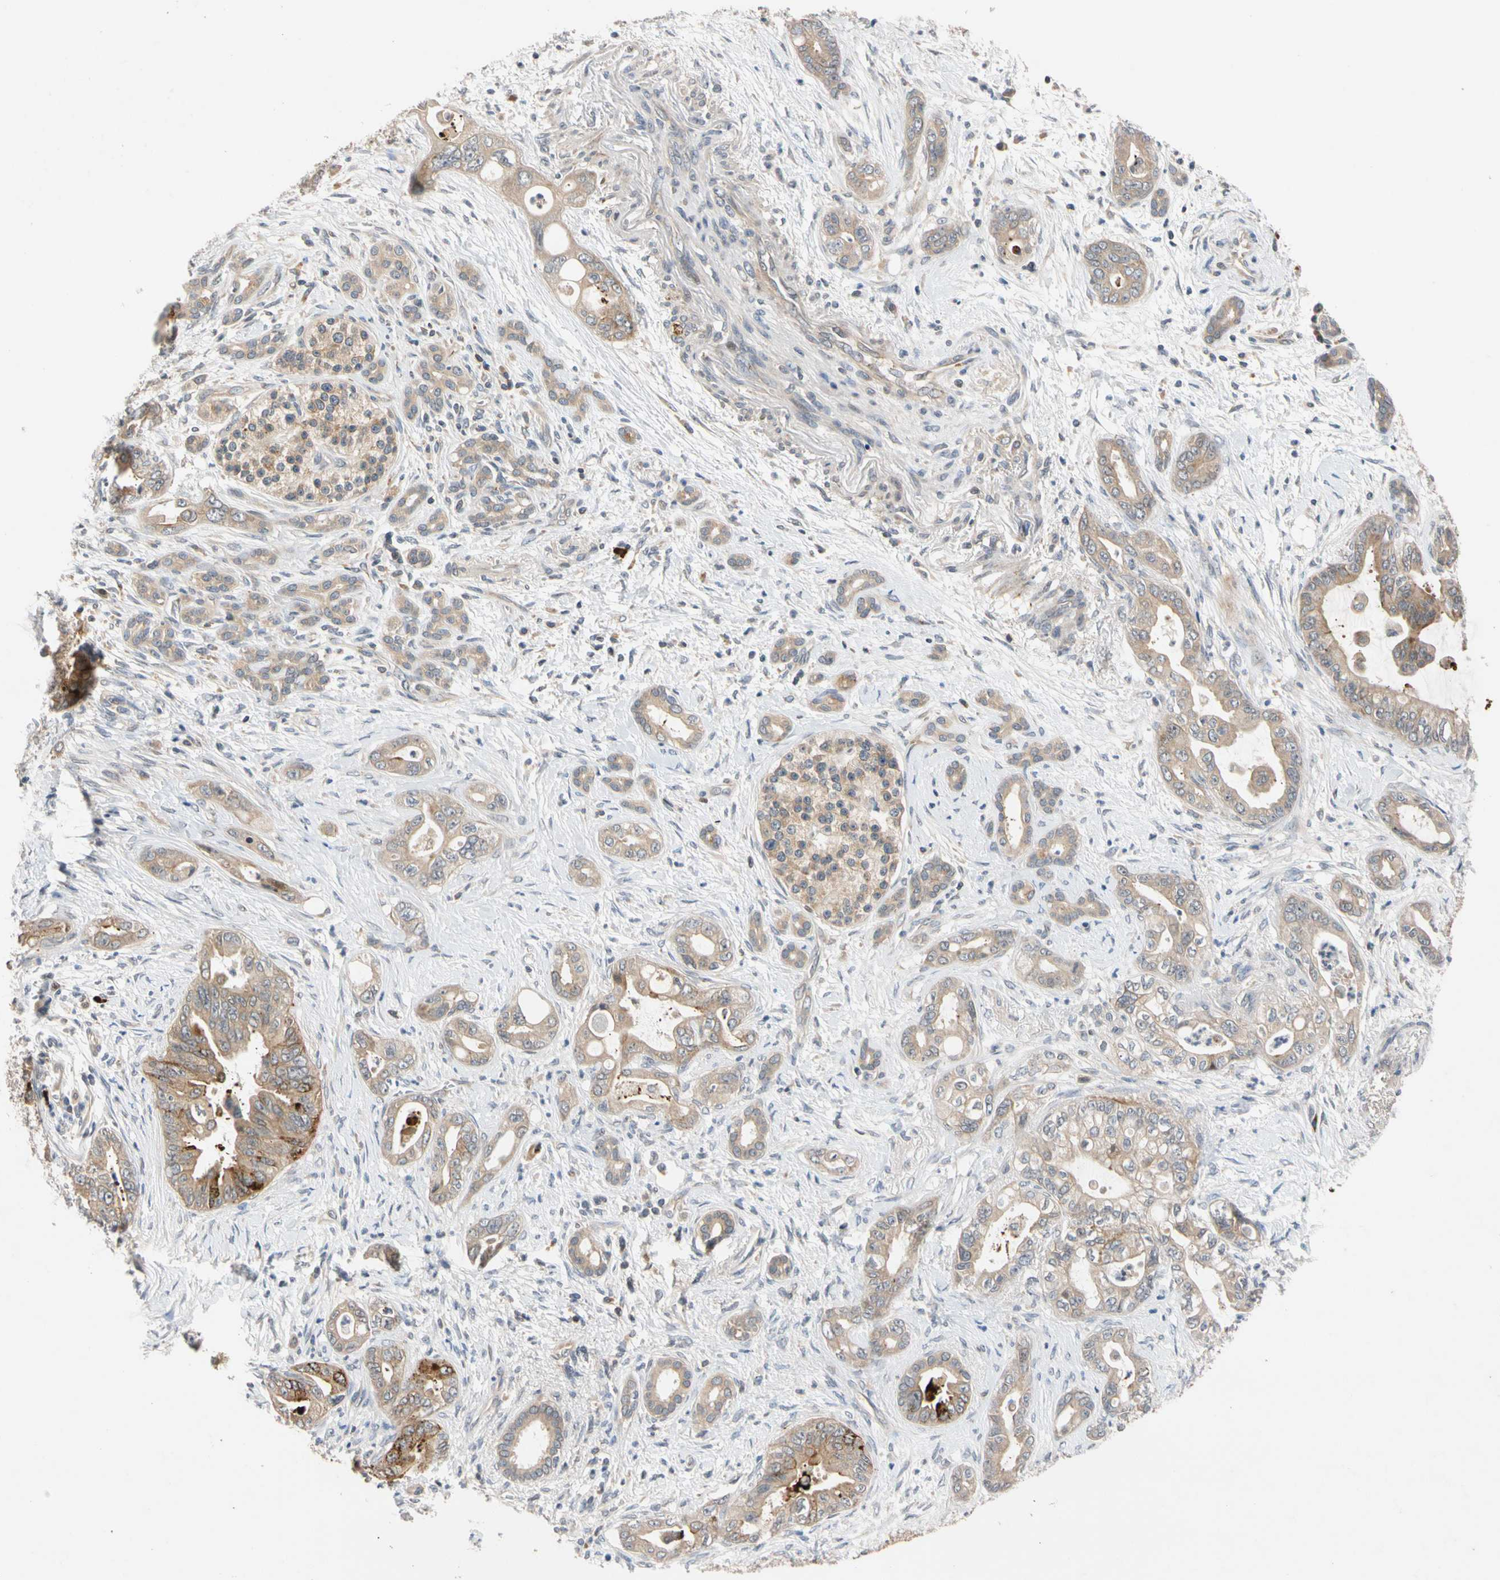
{"staining": {"intensity": "weak", "quantity": ">75%", "location": "cytoplasmic/membranous"}, "tissue": "pancreatic cancer", "cell_type": "Tumor cells", "image_type": "cancer", "snomed": [{"axis": "morphology", "description": "Adenocarcinoma, NOS"}, {"axis": "topography", "description": "Pancreas"}], "caption": "This is an image of immunohistochemistry (IHC) staining of pancreatic cancer (adenocarcinoma), which shows weak positivity in the cytoplasmic/membranous of tumor cells.", "gene": "CNST", "patient": {"sex": "male", "age": 70}}